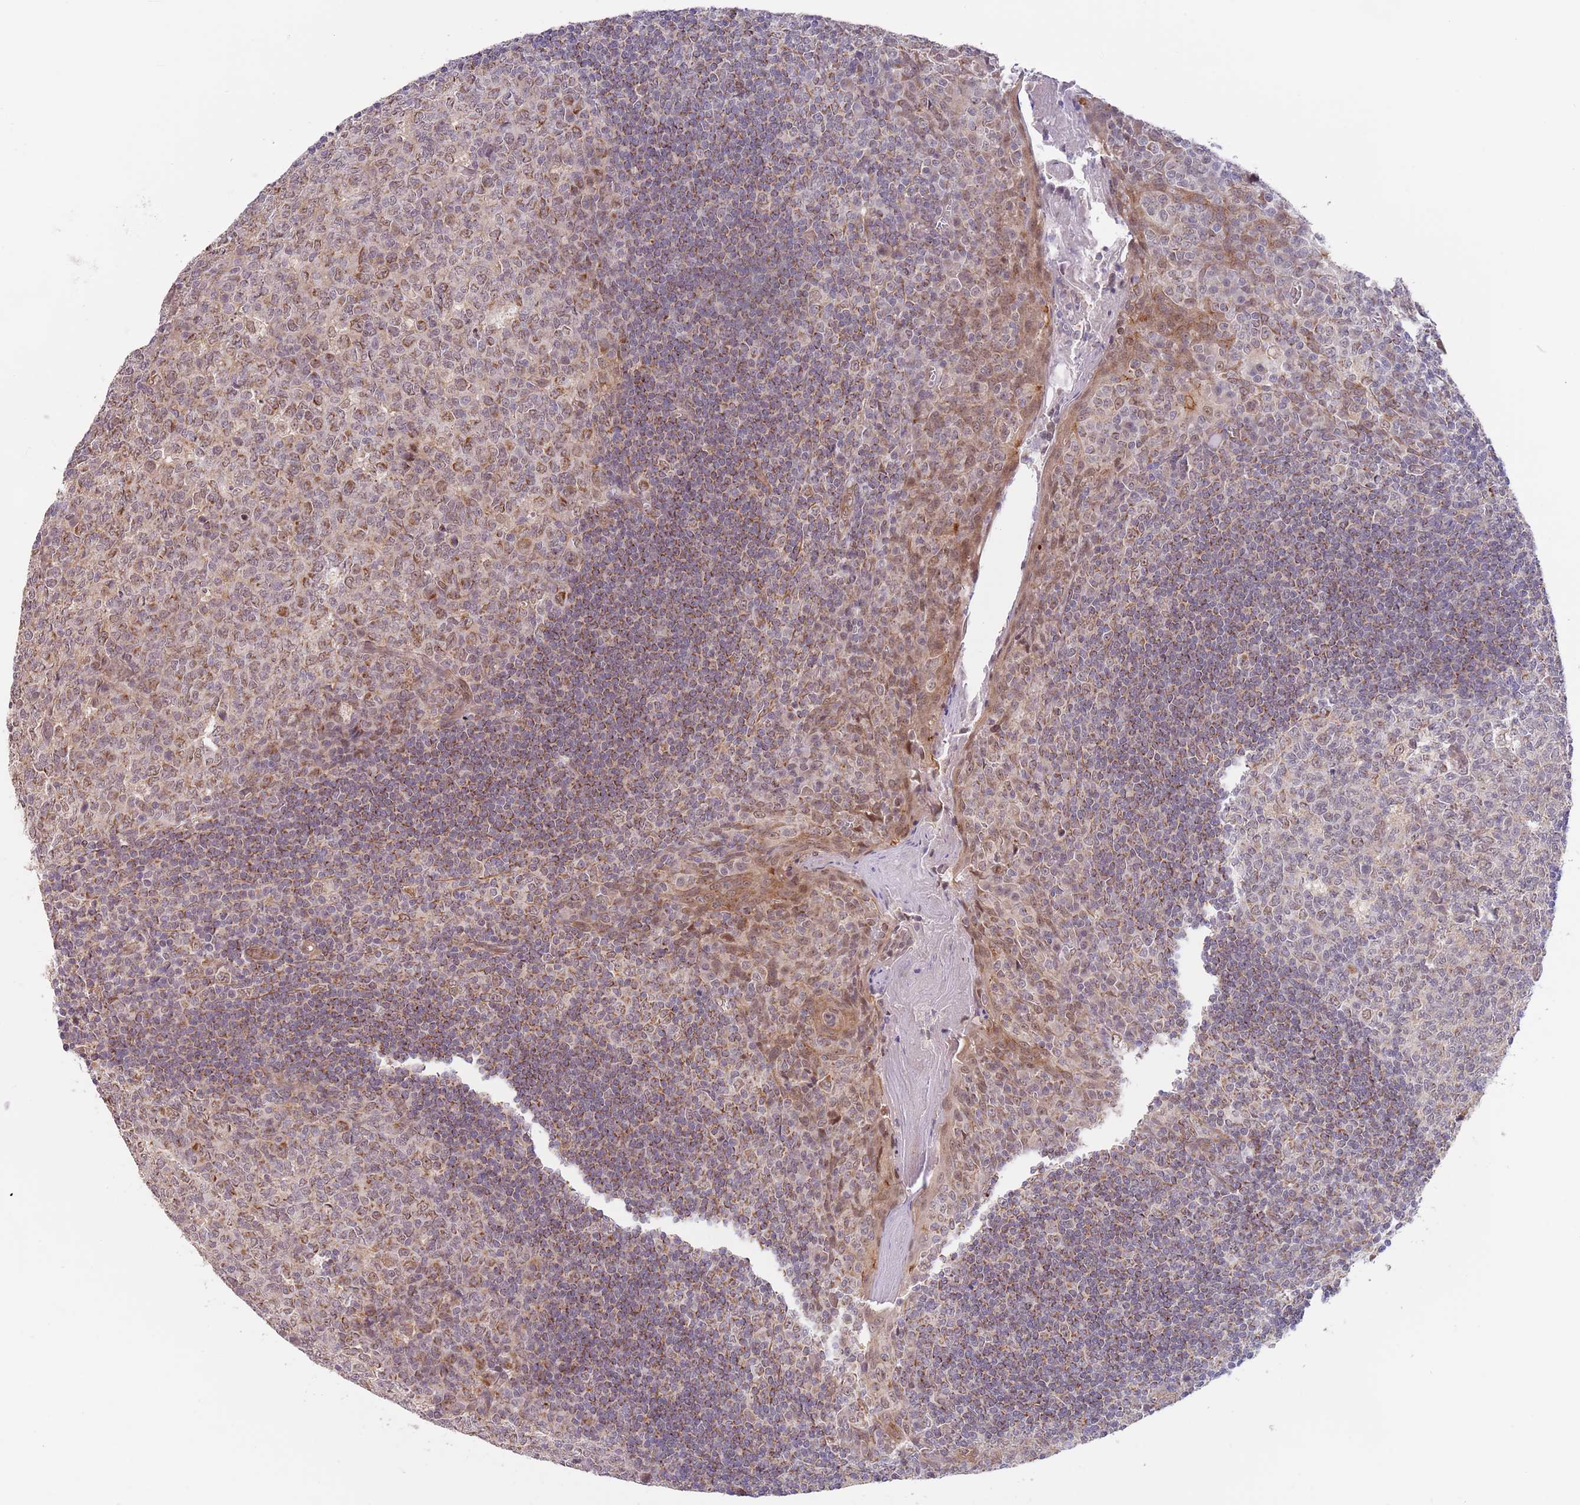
{"staining": {"intensity": "moderate", "quantity": "25%-75%", "location": "cytoplasmic/membranous"}, "tissue": "tonsil", "cell_type": "Germinal center cells", "image_type": "normal", "snomed": [{"axis": "morphology", "description": "Normal tissue, NOS"}, {"axis": "topography", "description": "Tonsil"}], "caption": "This image shows immunohistochemistry staining of benign tonsil, with medium moderate cytoplasmic/membranous positivity in approximately 25%-75% of germinal center cells.", "gene": "UQCC3", "patient": {"sex": "male", "age": 27}}